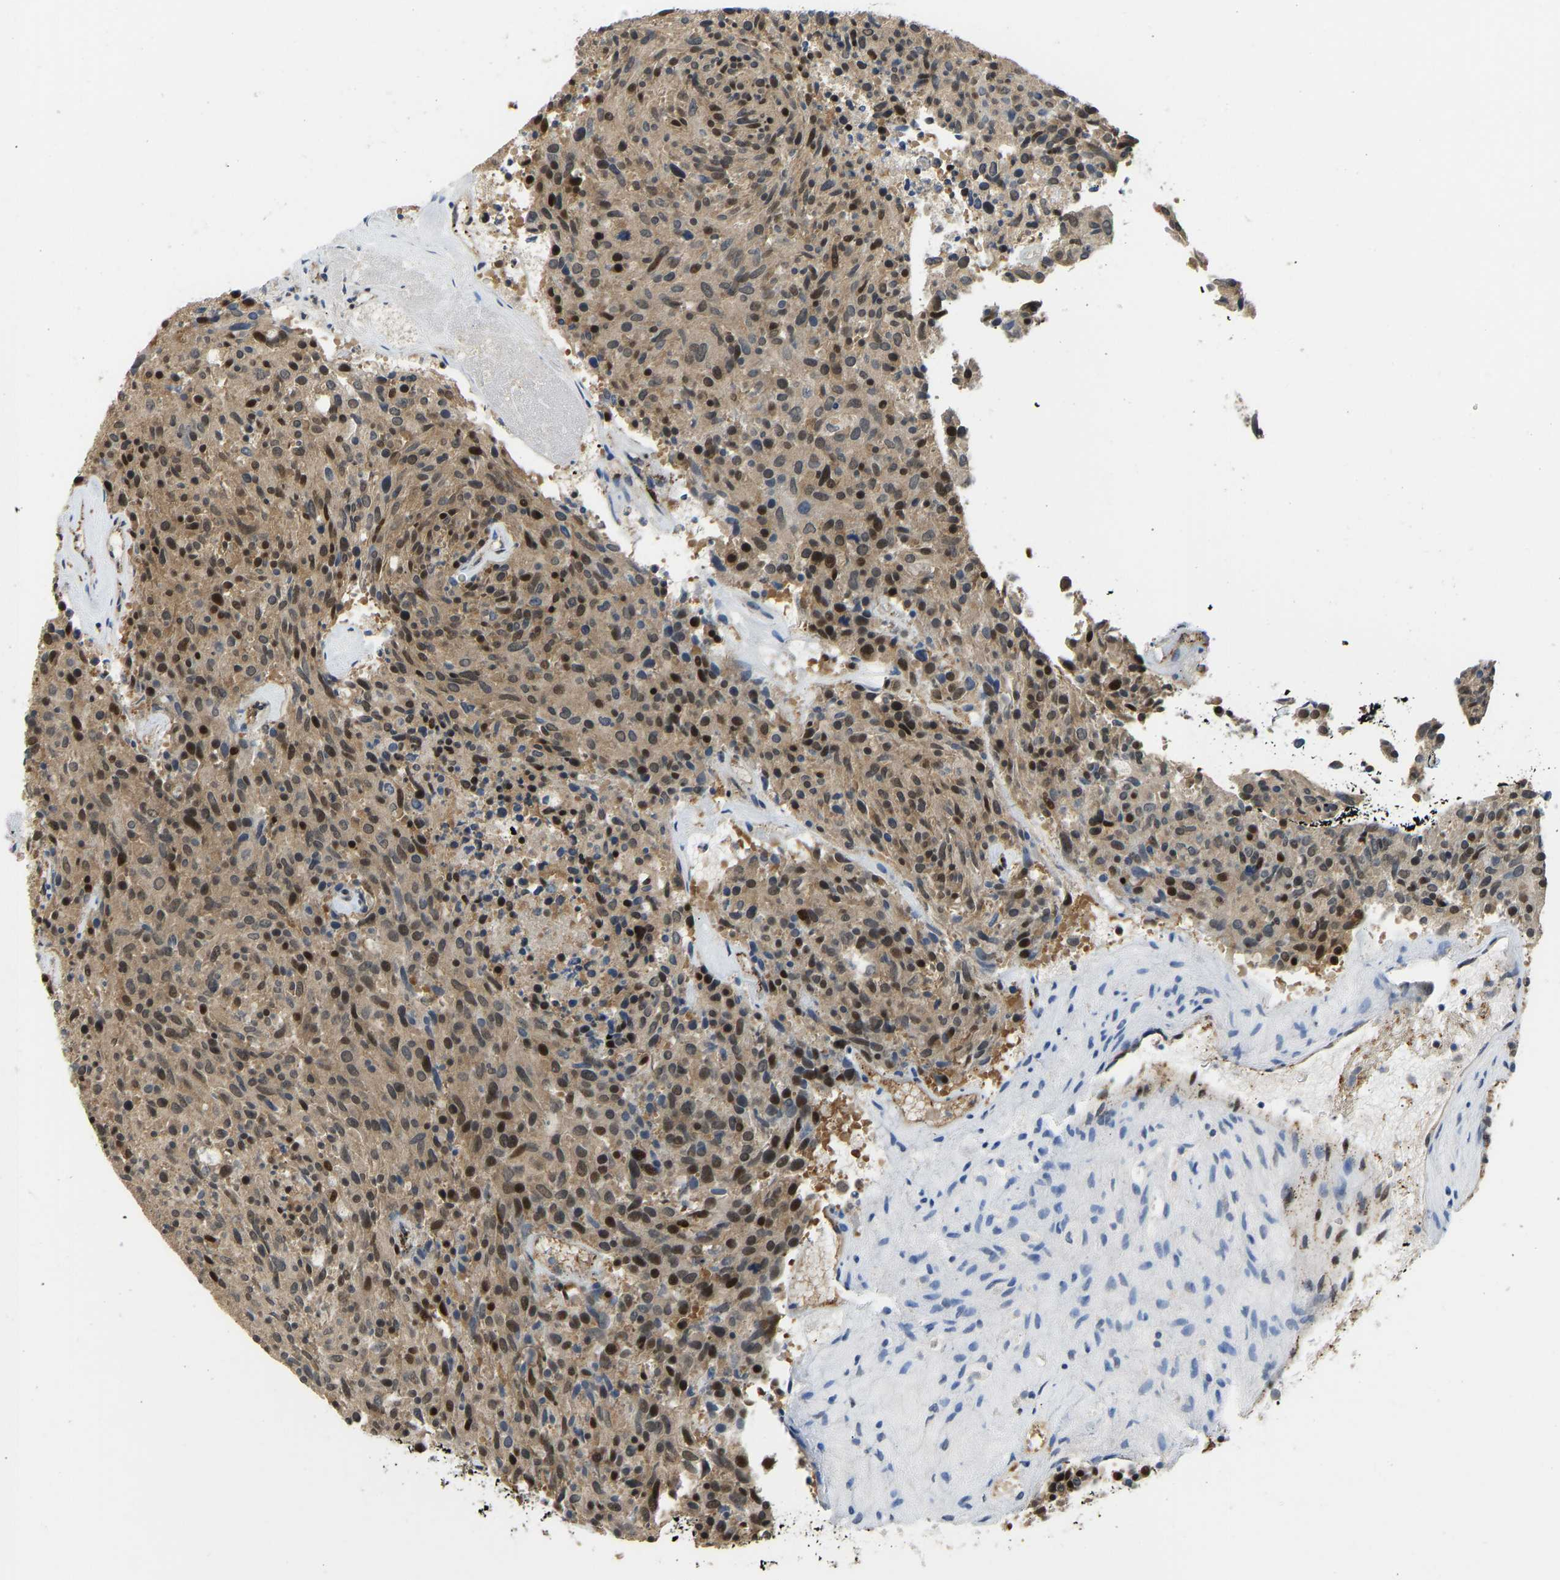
{"staining": {"intensity": "strong", "quantity": "25%-75%", "location": "cytoplasmic/membranous,nuclear"}, "tissue": "carcinoid", "cell_type": "Tumor cells", "image_type": "cancer", "snomed": [{"axis": "morphology", "description": "Carcinoid, malignant, NOS"}, {"axis": "topography", "description": "Pancreas"}], "caption": "Strong cytoplasmic/membranous and nuclear staining for a protein is present in approximately 25%-75% of tumor cells of malignant carcinoid using immunohistochemistry (IHC).", "gene": "ZSCAN20", "patient": {"sex": "female", "age": 54}}